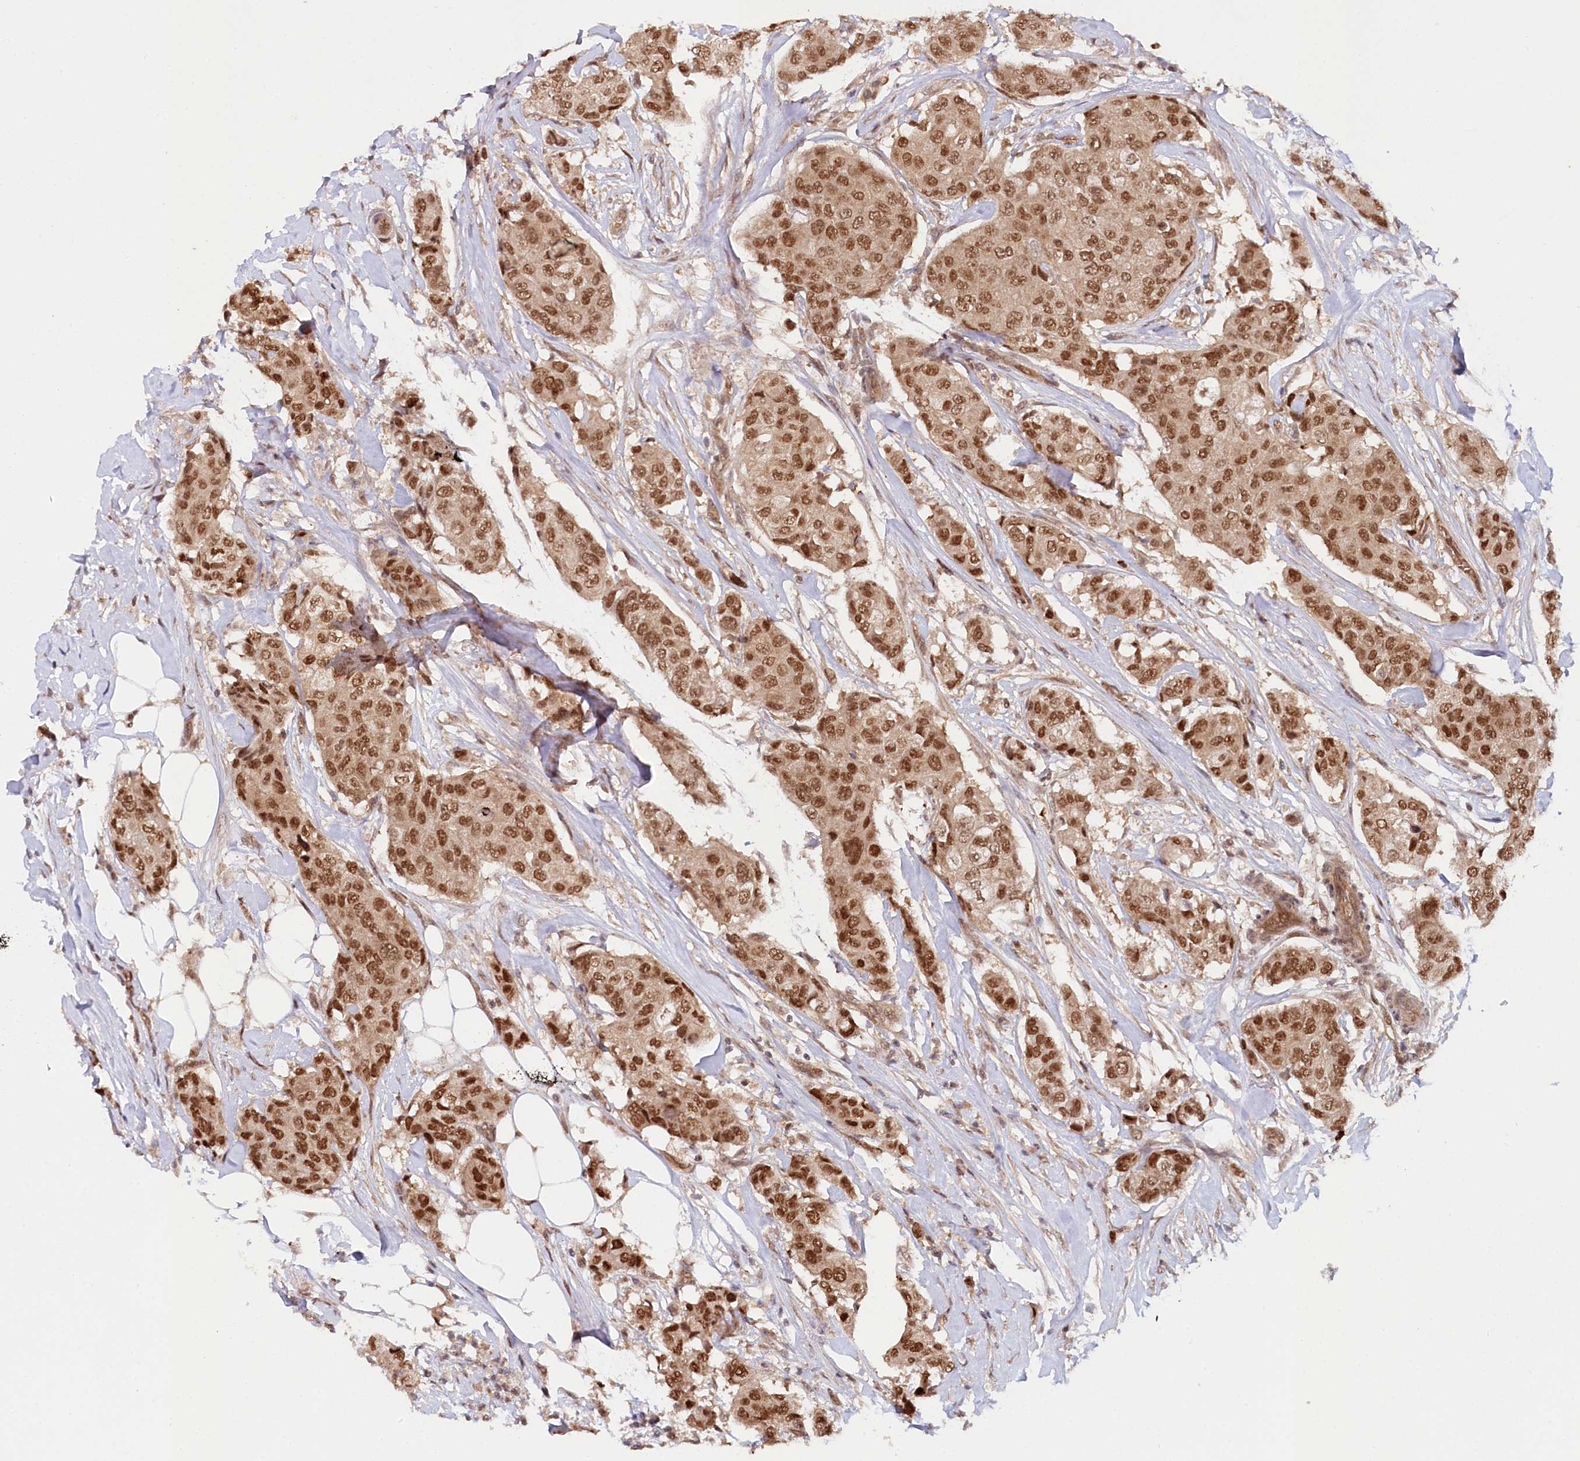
{"staining": {"intensity": "moderate", "quantity": ">75%", "location": "nuclear"}, "tissue": "breast cancer", "cell_type": "Tumor cells", "image_type": "cancer", "snomed": [{"axis": "morphology", "description": "Duct carcinoma"}, {"axis": "topography", "description": "Breast"}], "caption": "IHC of human breast cancer (infiltrating ductal carcinoma) demonstrates medium levels of moderate nuclear expression in approximately >75% of tumor cells.", "gene": "CCDC65", "patient": {"sex": "female", "age": 80}}